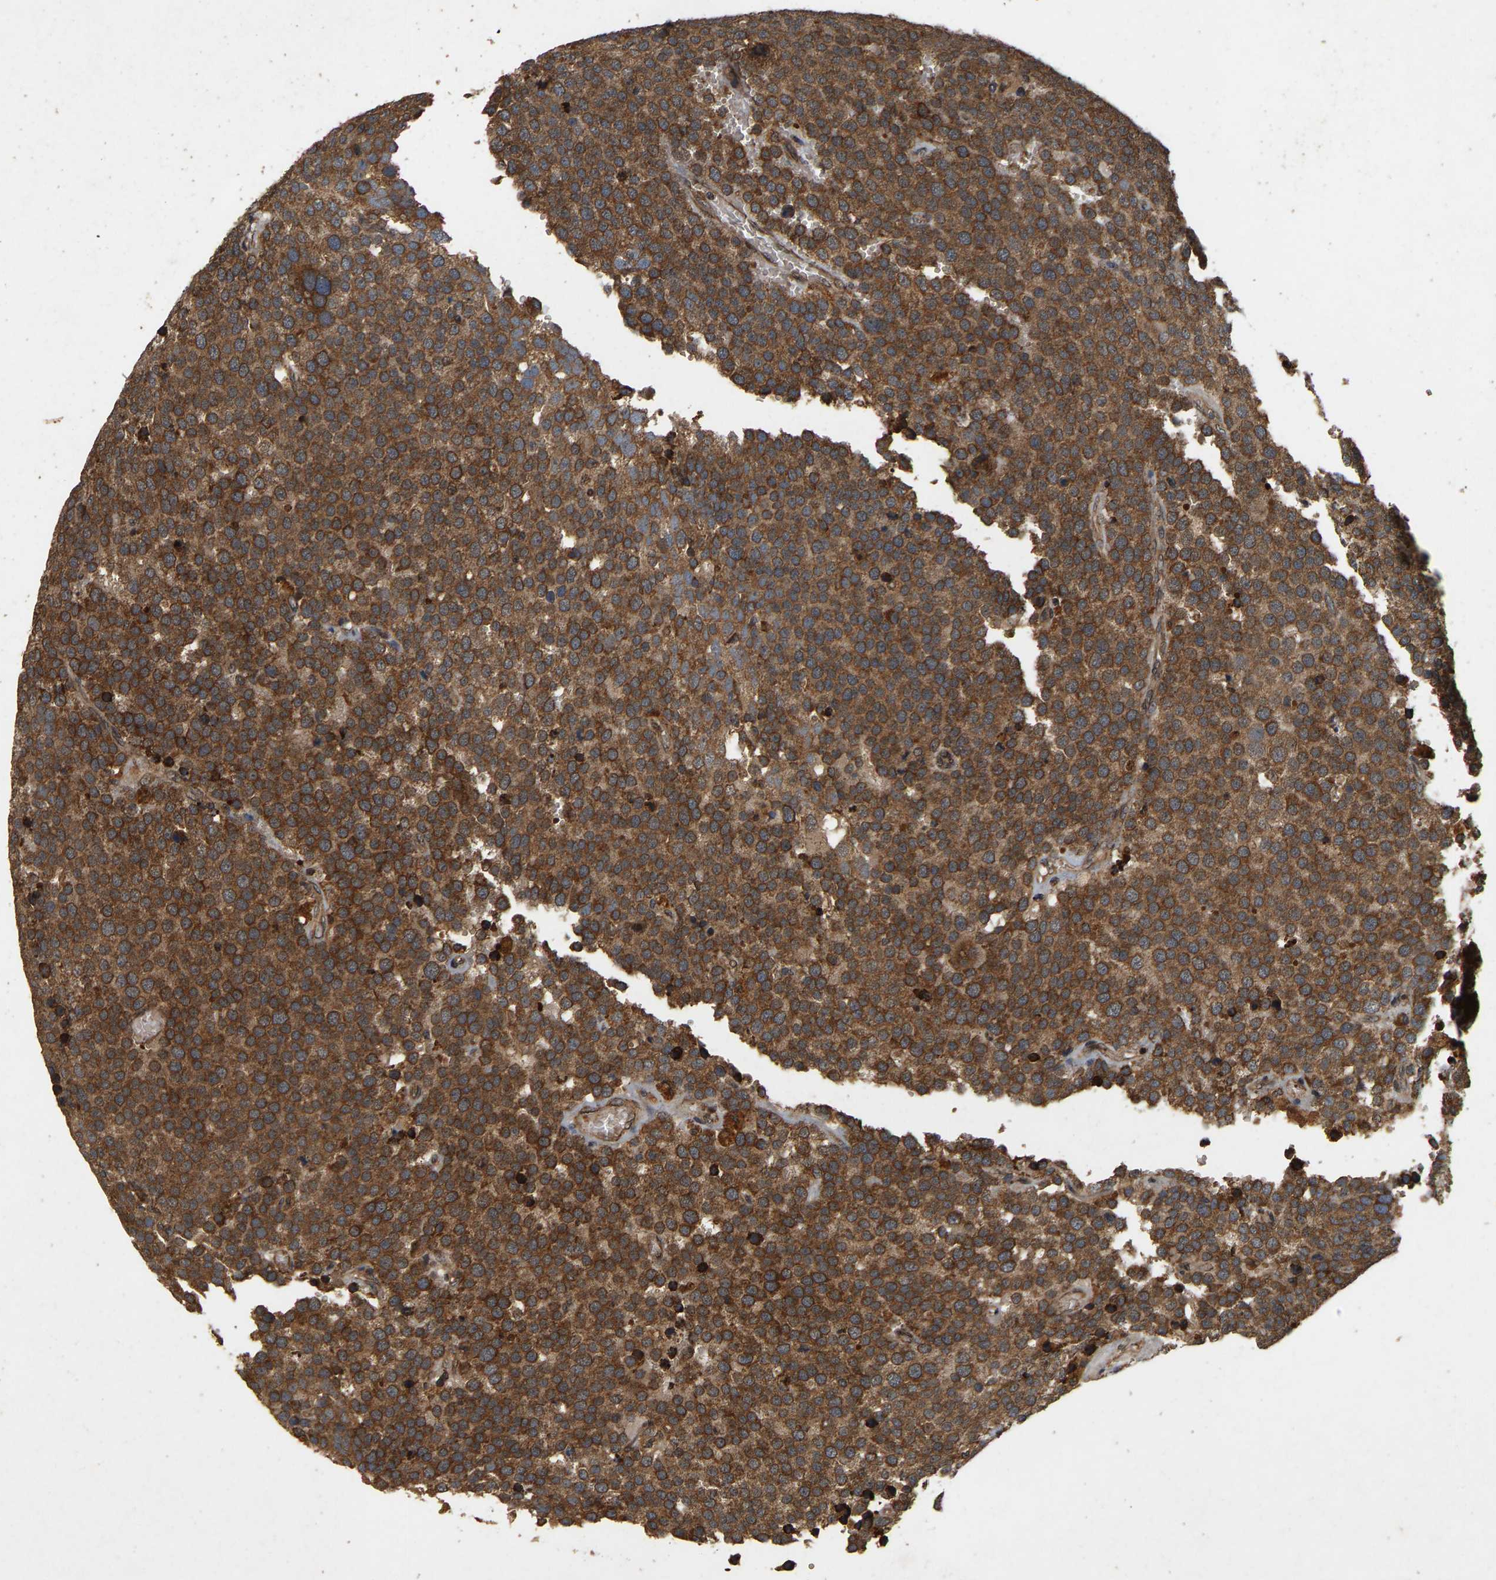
{"staining": {"intensity": "moderate", "quantity": ">75%", "location": "cytoplasmic/membranous"}, "tissue": "testis cancer", "cell_type": "Tumor cells", "image_type": "cancer", "snomed": [{"axis": "morphology", "description": "Normal tissue, NOS"}, {"axis": "morphology", "description": "Seminoma, NOS"}, {"axis": "topography", "description": "Testis"}], "caption": "Tumor cells exhibit medium levels of moderate cytoplasmic/membranous positivity in approximately >75% of cells in human testis cancer.", "gene": "CIDEC", "patient": {"sex": "male", "age": 71}}